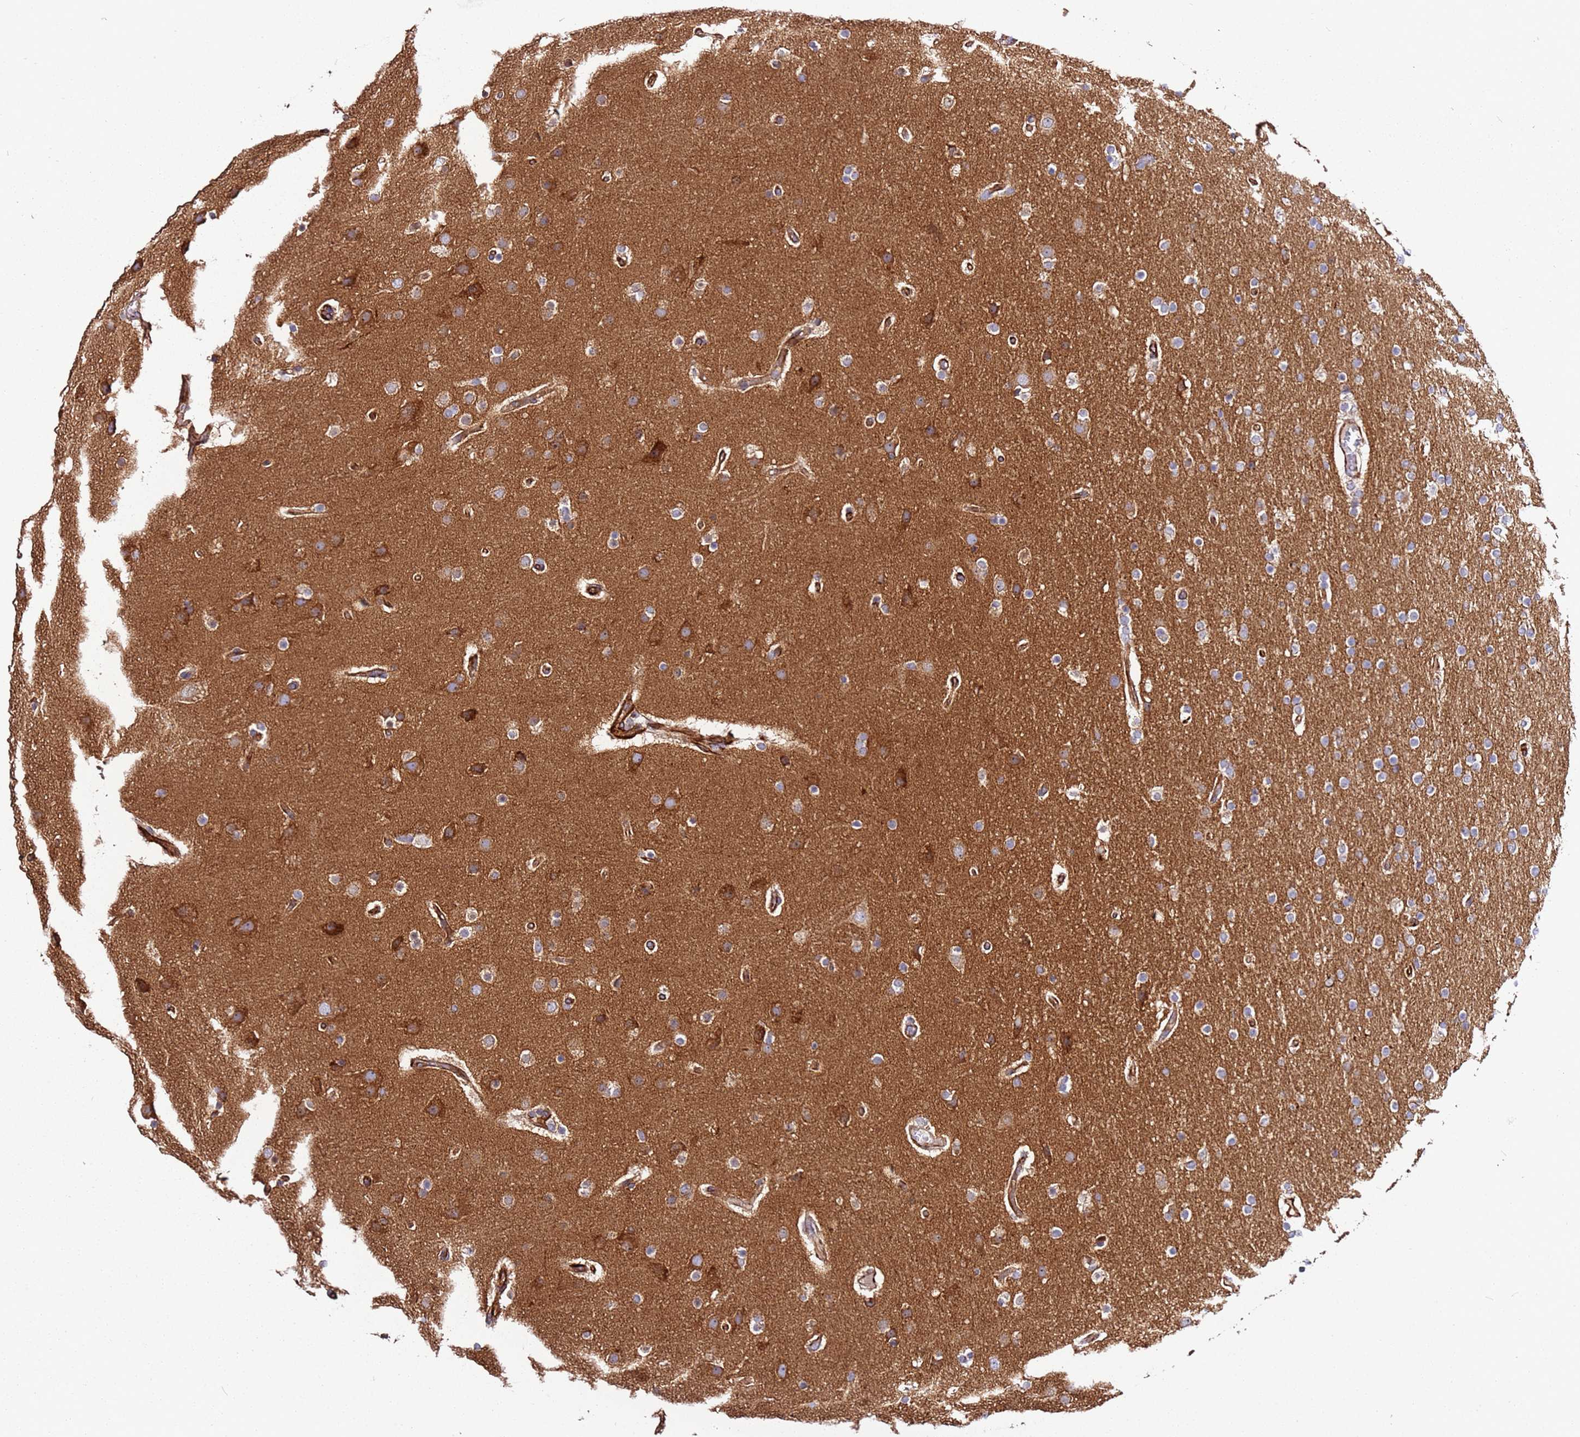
{"staining": {"intensity": "moderate", "quantity": ">75%", "location": "cytoplasmic/membranous"}, "tissue": "glioma", "cell_type": "Tumor cells", "image_type": "cancer", "snomed": [{"axis": "morphology", "description": "Glioma, malignant, High grade"}, {"axis": "topography", "description": "Cerebral cortex"}], "caption": "About >75% of tumor cells in malignant glioma (high-grade) demonstrate moderate cytoplasmic/membranous protein expression as visualized by brown immunohistochemical staining.", "gene": "MRGPRE", "patient": {"sex": "female", "age": 36}}